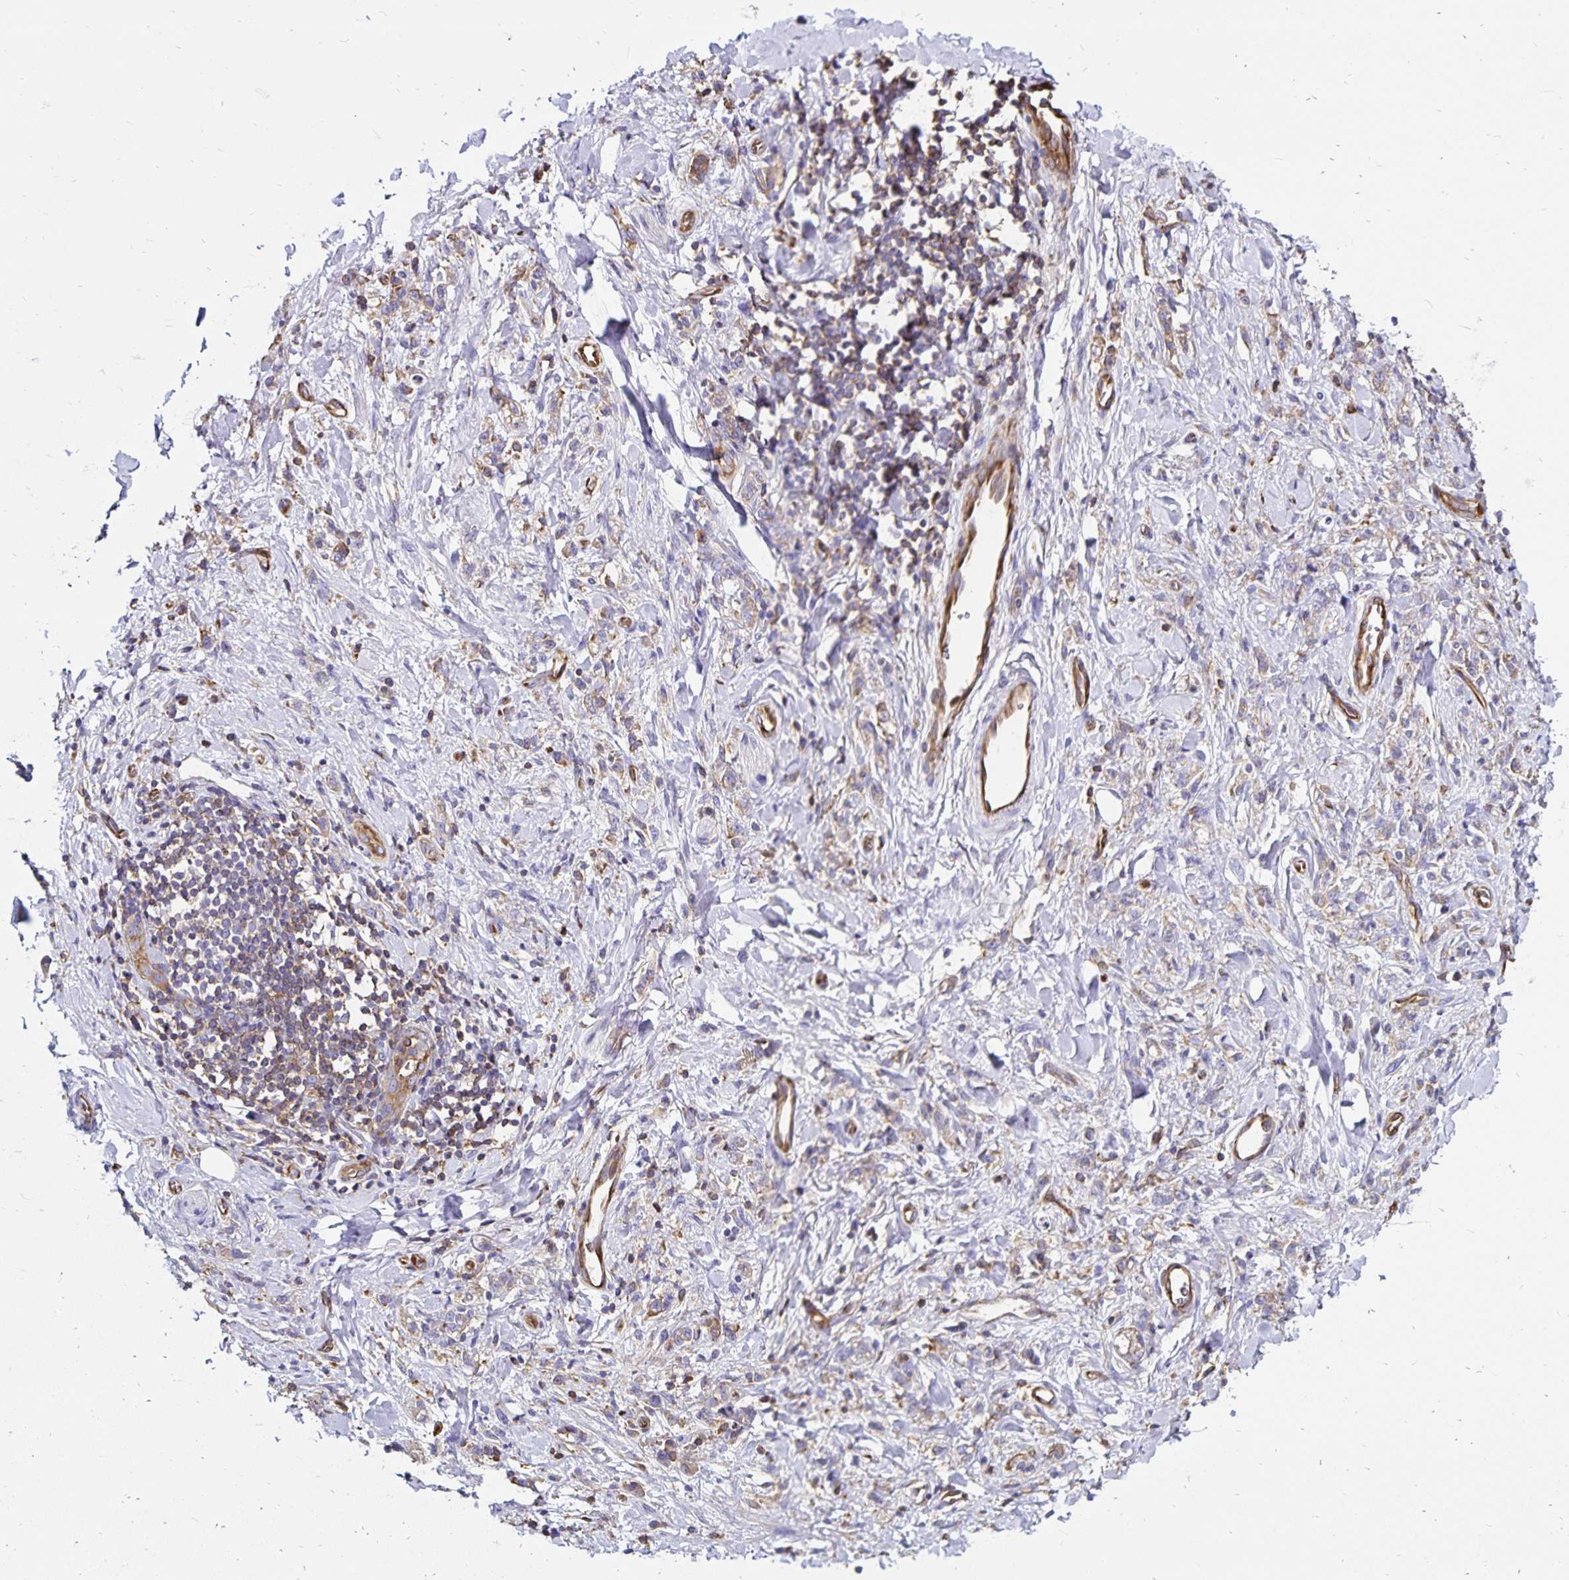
{"staining": {"intensity": "weak", "quantity": "<25%", "location": "cytoplasmic/membranous"}, "tissue": "stomach cancer", "cell_type": "Tumor cells", "image_type": "cancer", "snomed": [{"axis": "morphology", "description": "Adenocarcinoma, NOS"}, {"axis": "topography", "description": "Stomach"}], "caption": "A high-resolution photomicrograph shows immunohistochemistry staining of adenocarcinoma (stomach), which shows no significant positivity in tumor cells.", "gene": "RPRML", "patient": {"sex": "male", "age": 77}}